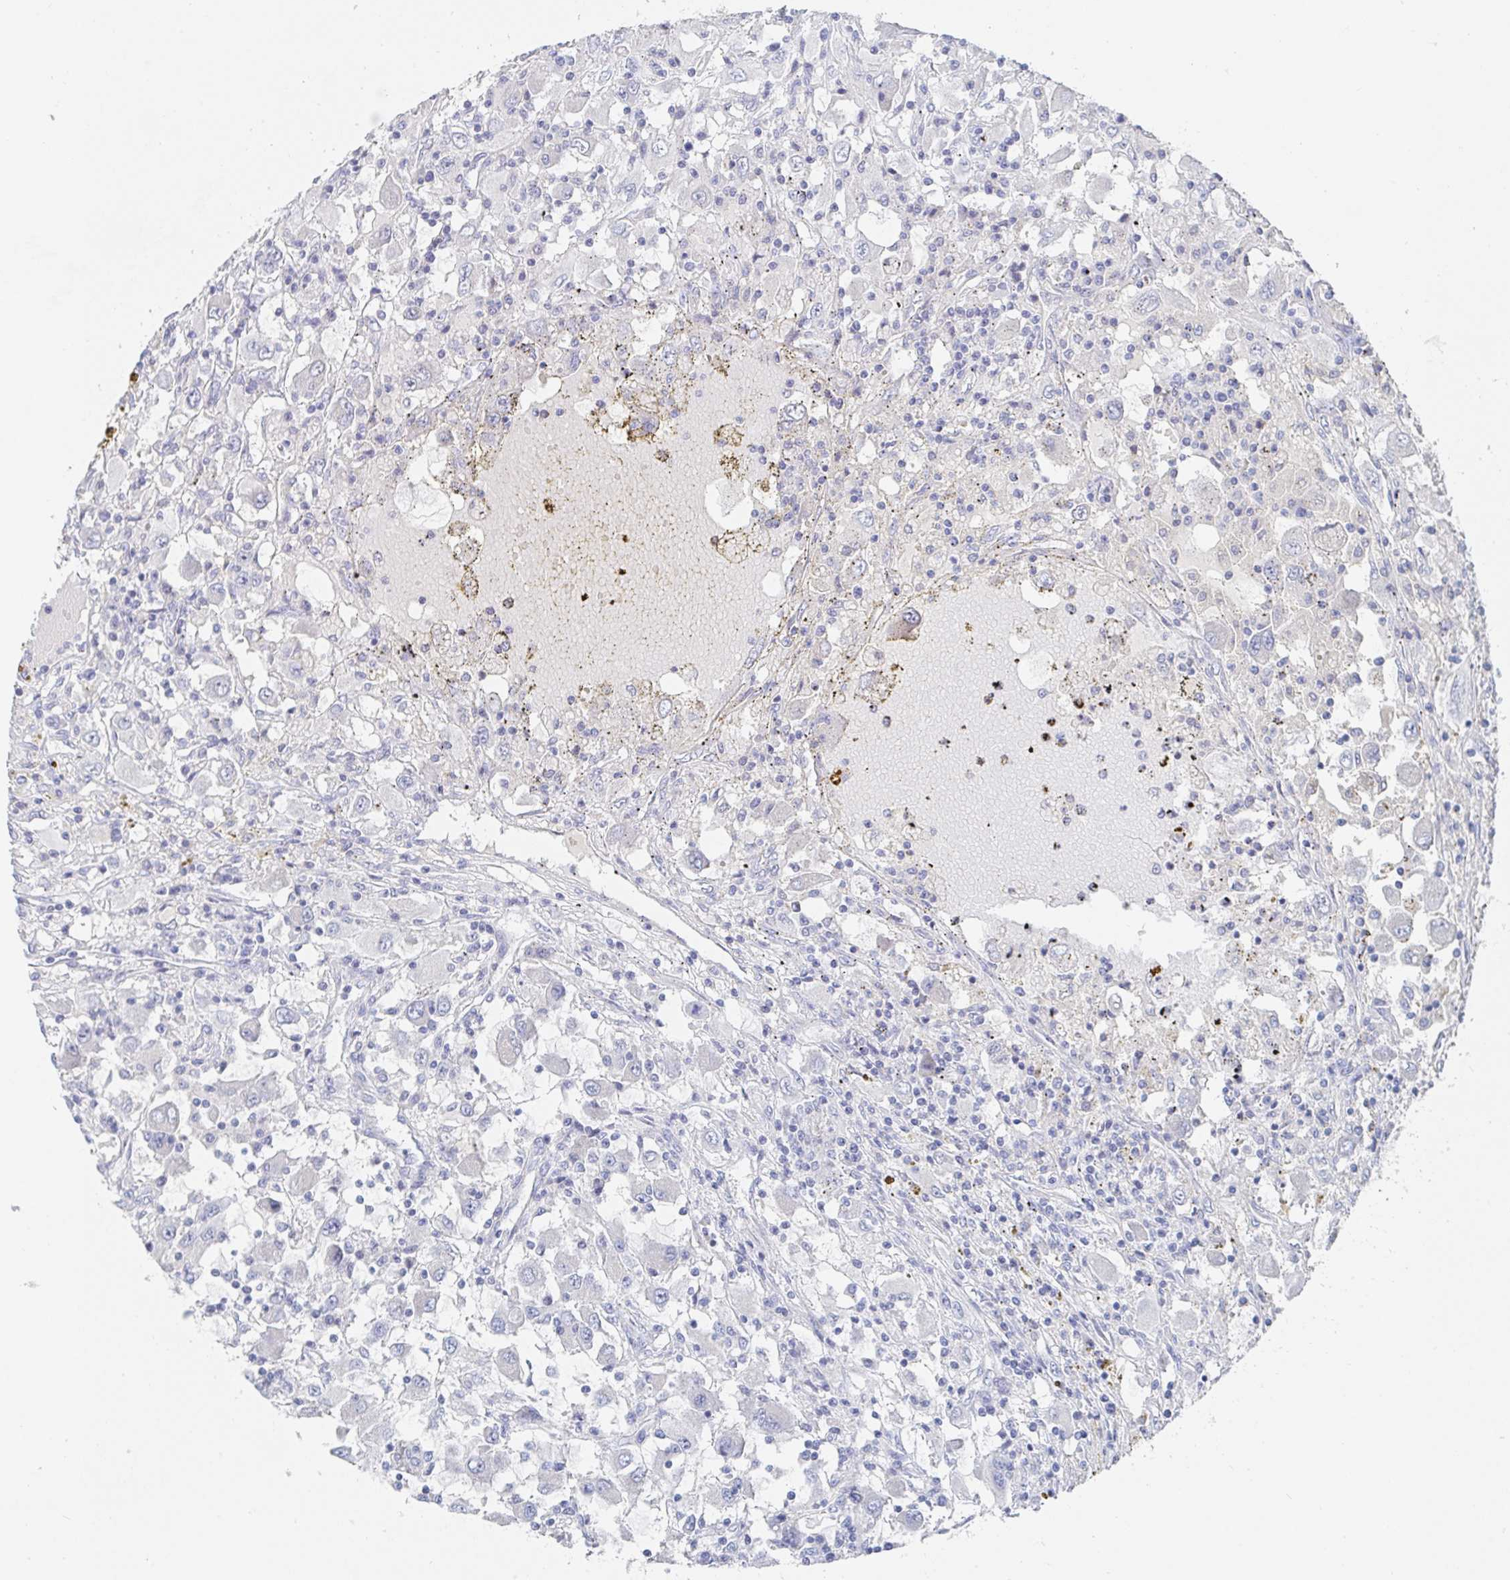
{"staining": {"intensity": "negative", "quantity": "none", "location": "none"}, "tissue": "renal cancer", "cell_type": "Tumor cells", "image_type": "cancer", "snomed": [{"axis": "morphology", "description": "Adenocarcinoma, NOS"}, {"axis": "topography", "description": "Kidney"}], "caption": "Immunohistochemical staining of adenocarcinoma (renal) demonstrates no significant expression in tumor cells.", "gene": "ZNF430", "patient": {"sex": "female", "age": 67}}